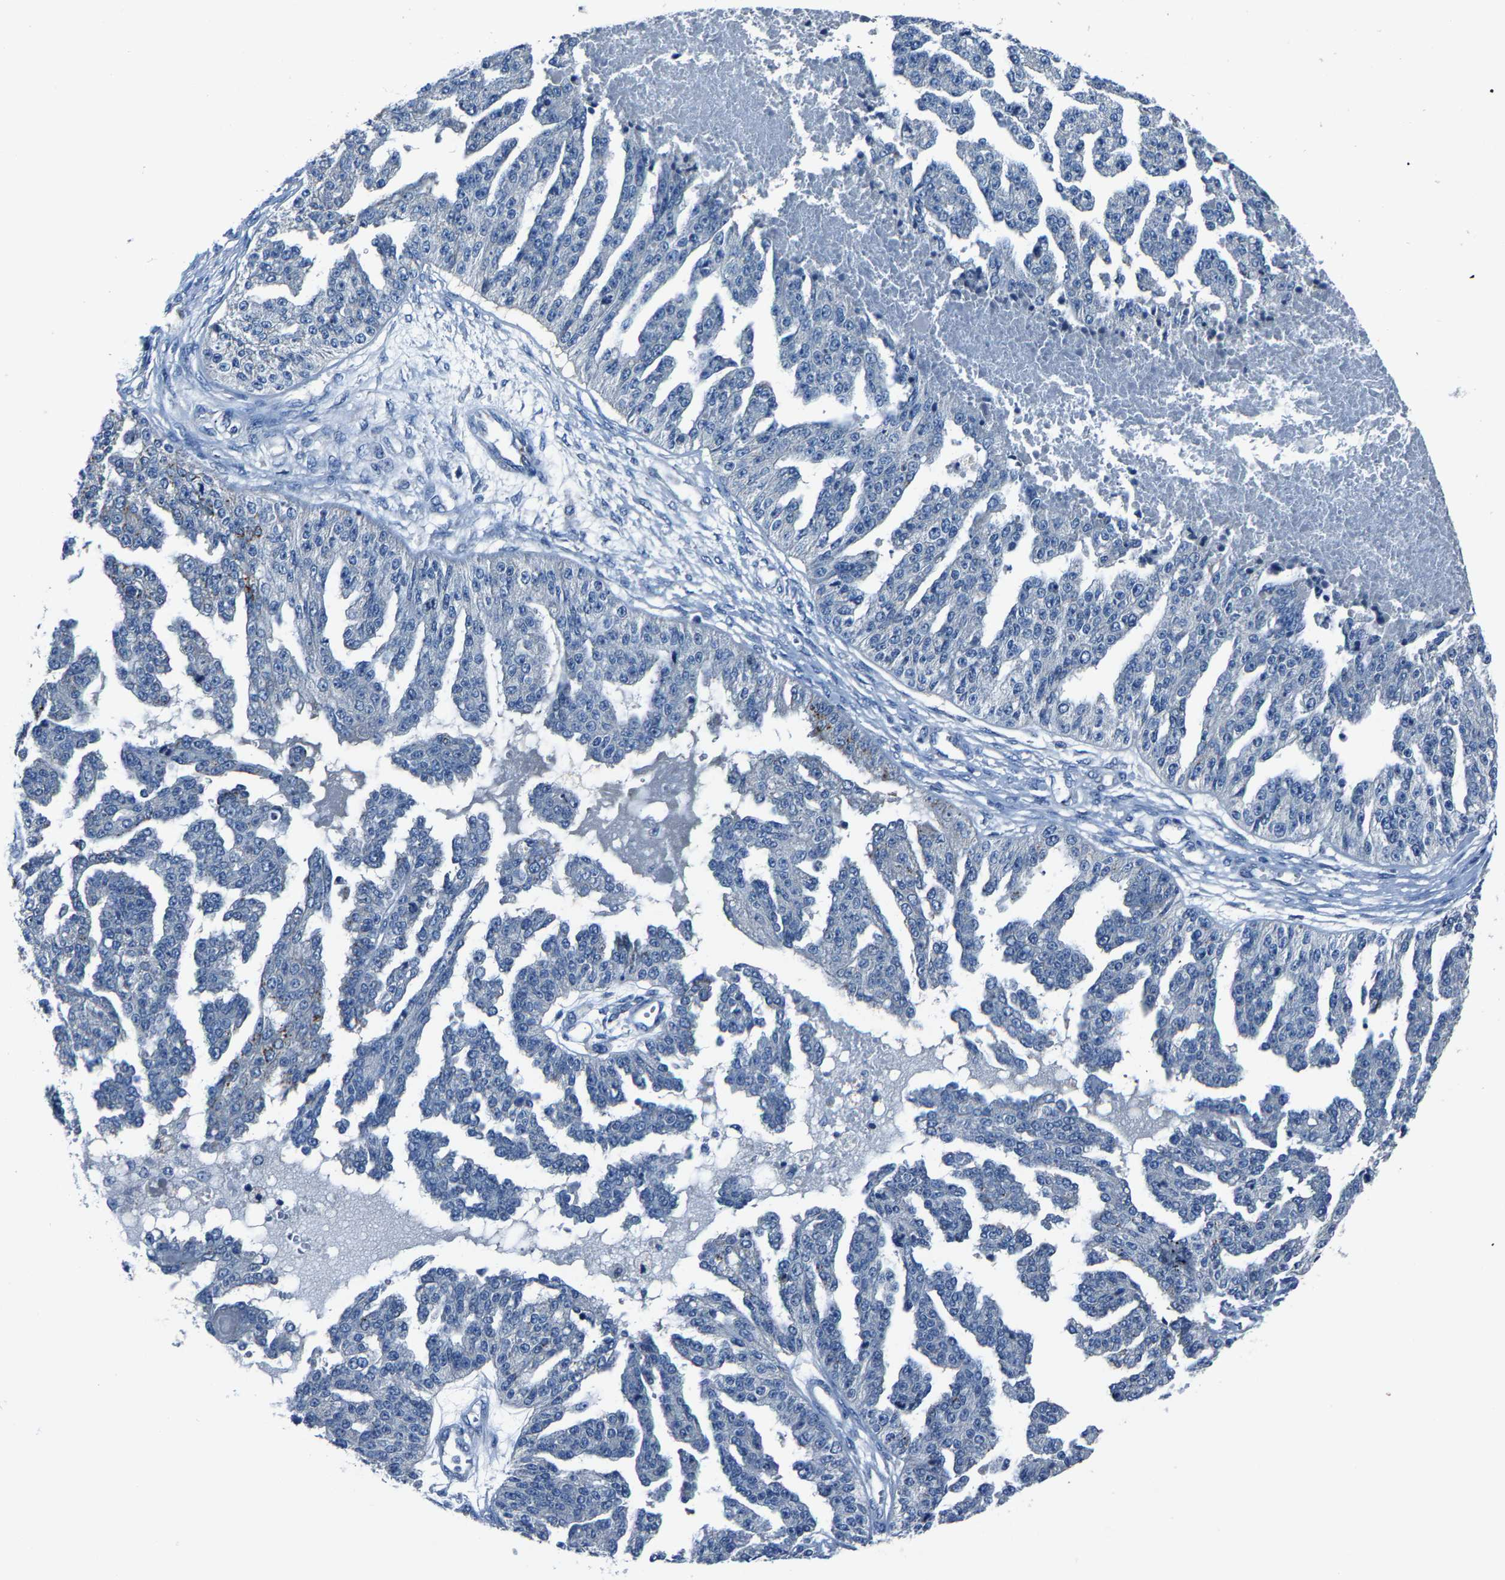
{"staining": {"intensity": "negative", "quantity": "none", "location": "none"}, "tissue": "ovarian cancer", "cell_type": "Tumor cells", "image_type": "cancer", "snomed": [{"axis": "morphology", "description": "Cystadenocarcinoma, serous, NOS"}, {"axis": "topography", "description": "Ovary"}], "caption": "An immunohistochemistry histopathology image of serous cystadenocarcinoma (ovarian) is shown. There is no staining in tumor cells of serous cystadenocarcinoma (ovarian).", "gene": "ADAM2", "patient": {"sex": "female", "age": 58}}